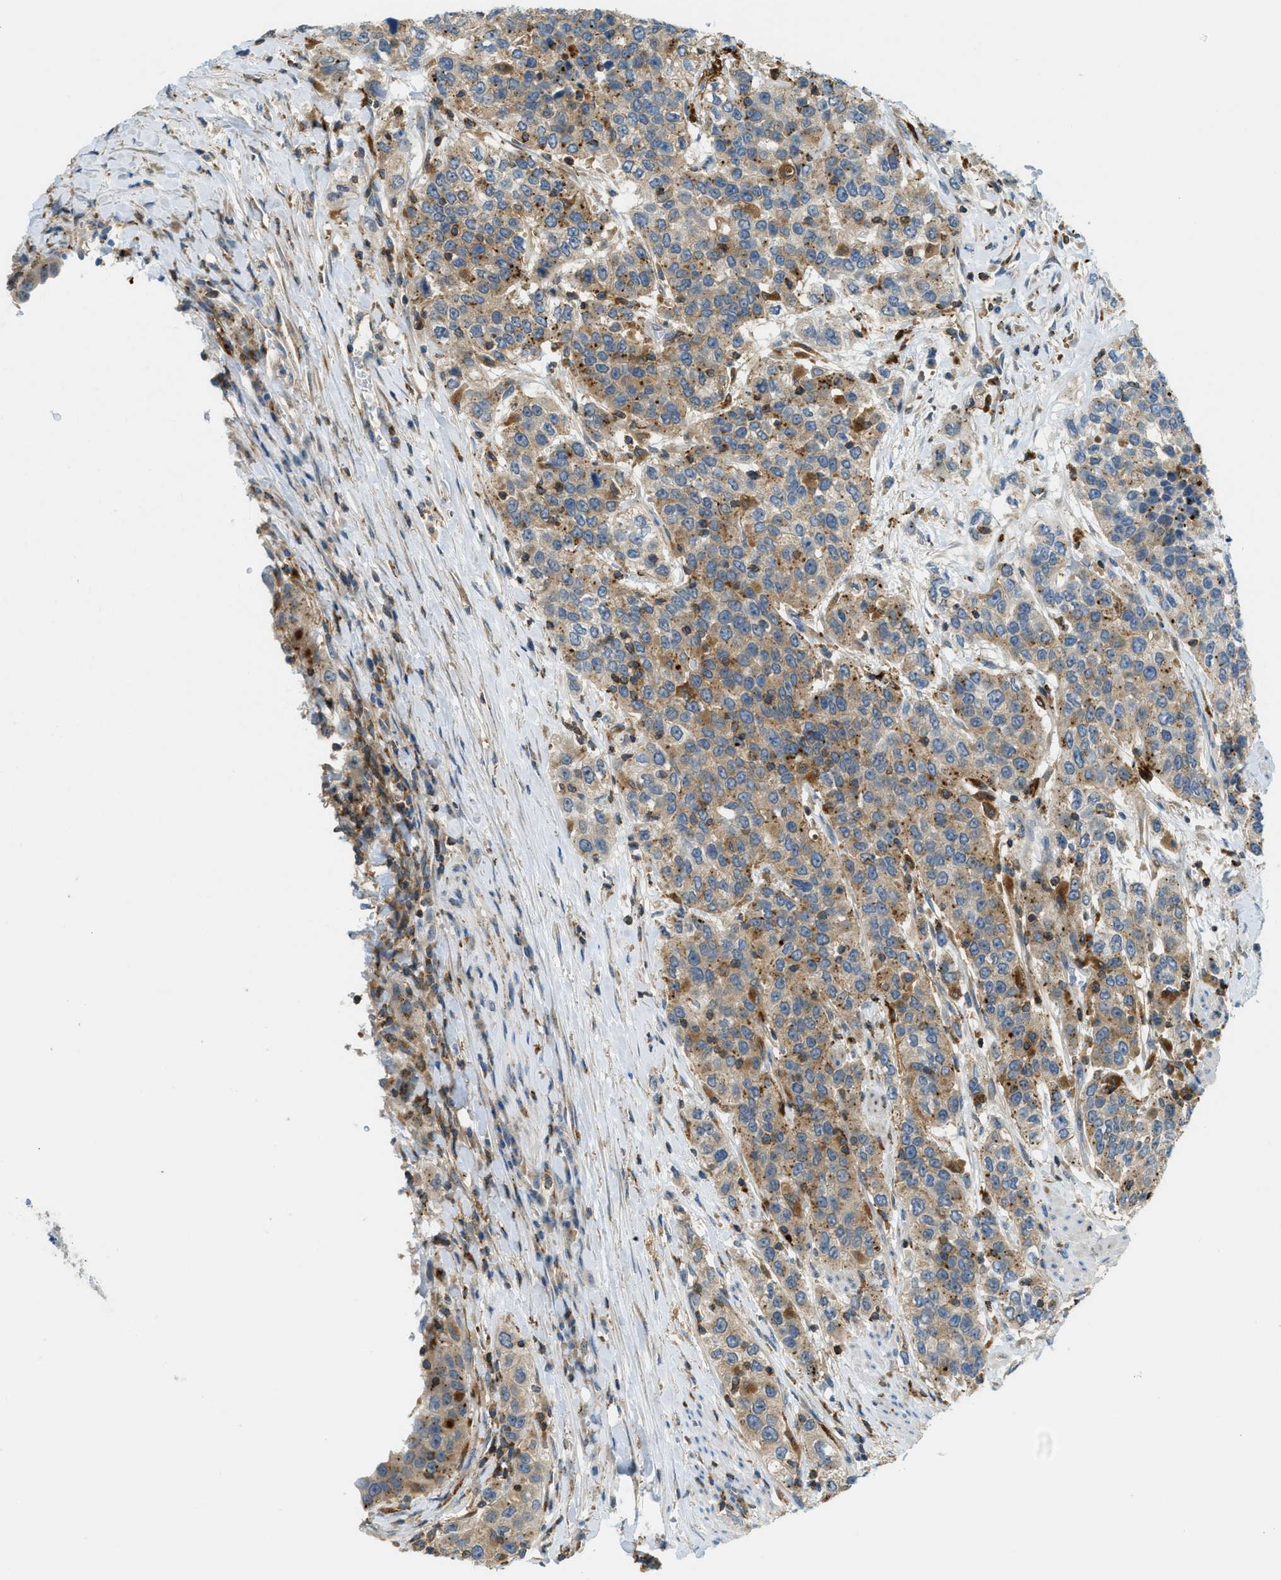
{"staining": {"intensity": "moderate", "quantity": ">75%", "location": "cytoplasmic/membranous"}, "tissue": "urothelial cancer", "cell_type": "Tumor cells", "image_type": "cancer", "snomed": [{"axis": "morphology", "description": "Urothelial carcinoma, High grade"}, {"axis": "topography", "description": "Urinary bladder"}], "caption": "Urothelial carcinoma (high-grade) tissue displays moderate cytoplasmic/membranous expression in about >75% of tumor cells, visualized by immunohistochemistry.", "gene": "PLBD2", "patient": {"sex": "female", "age": 80}}